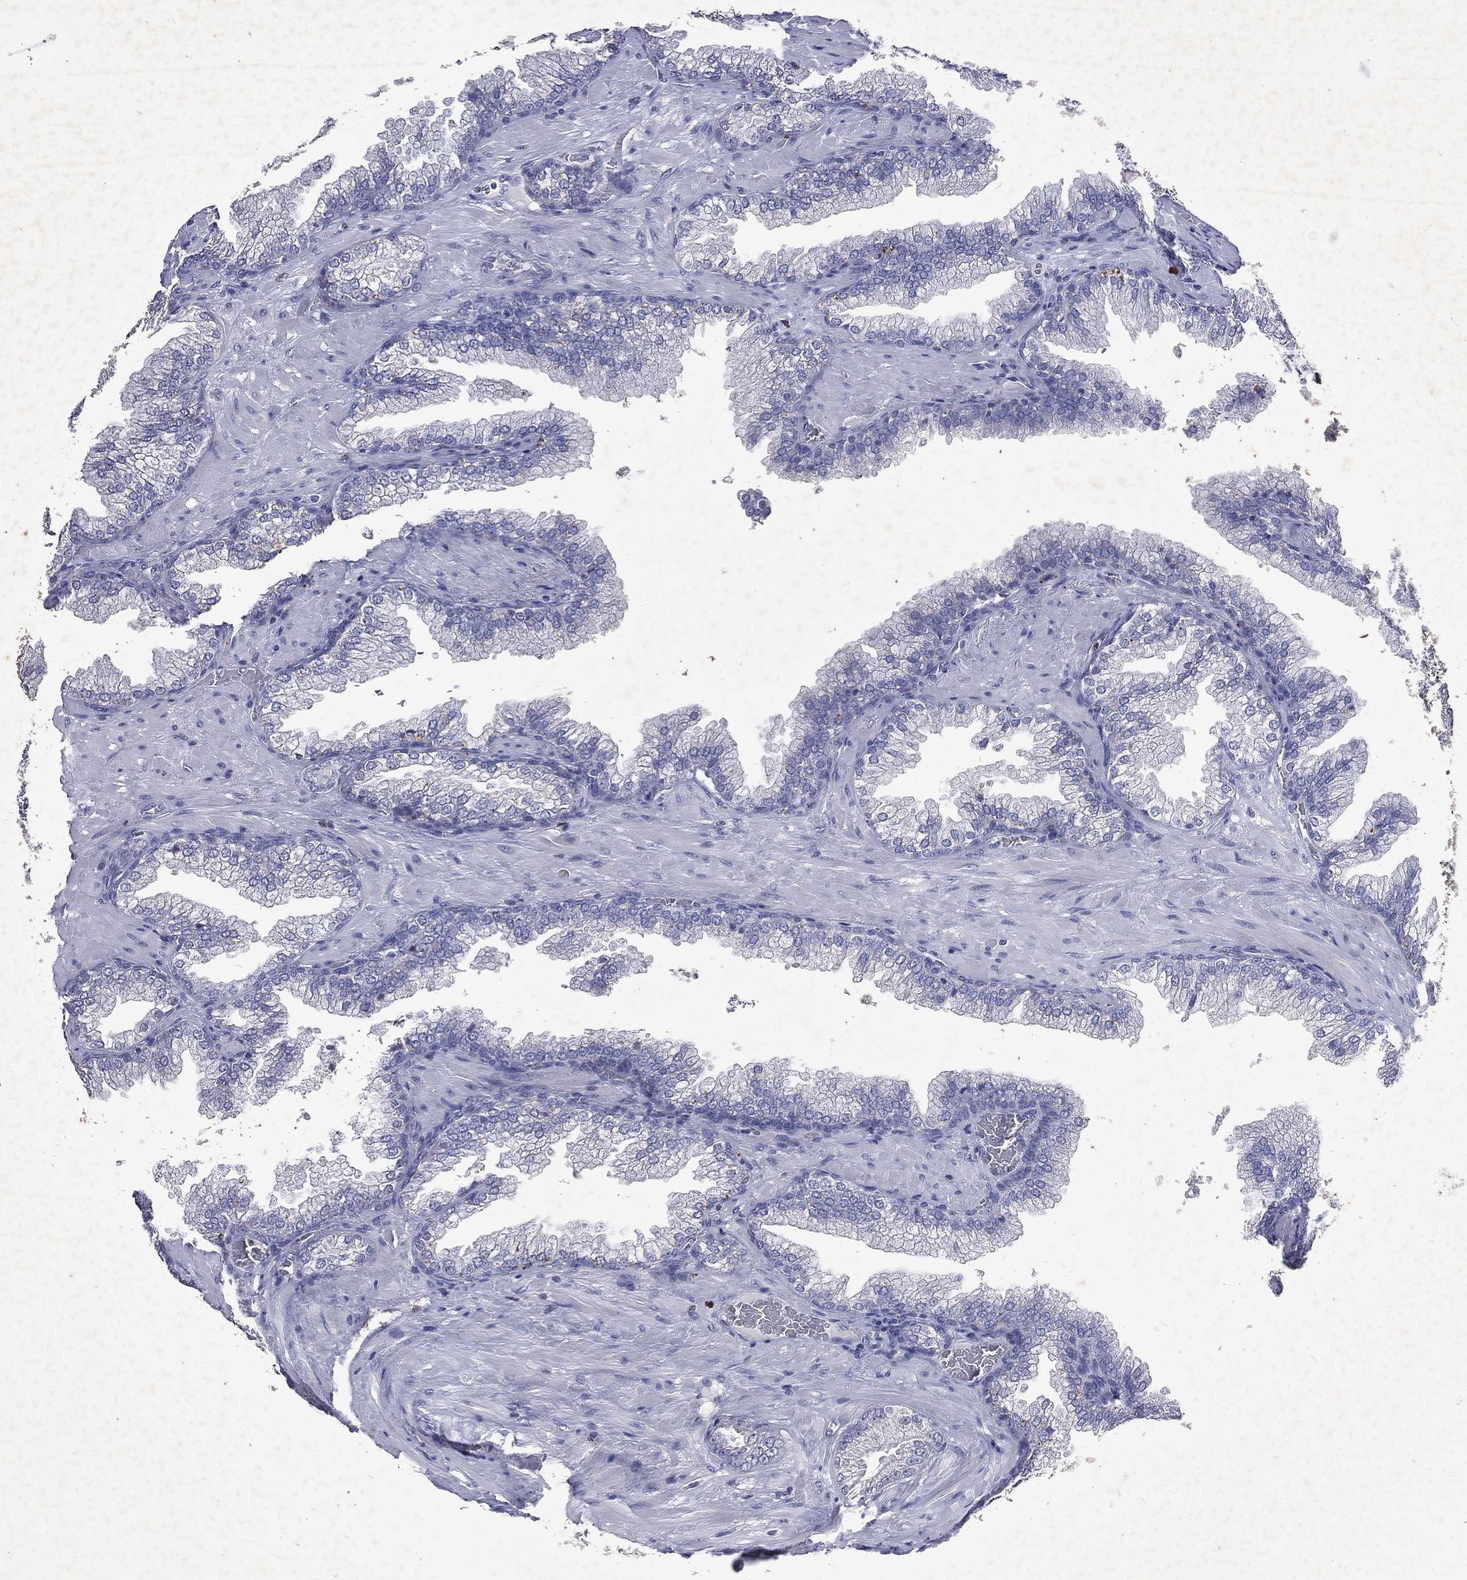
{"staining": {"intensity": "negative", "quantity": "none", "location": "none"}, "tissue": "prostate cancer", "cell_type": "Tumor cells", "image_type": "cancer", "snomed": [{"axis": "morphology", "description": "Adenocarcinoma, Low grade"}, {"axis": "topography", "description": "Prostate"}], "caption": "The micrograph demonstrates no staining of tumor cells in prostate adenocarcinoma (low-grade). (DAB IHC with hematoxylin counter stain).", "gene": "SLC34A2", "patient": {"sex": "male", "age": 57}}